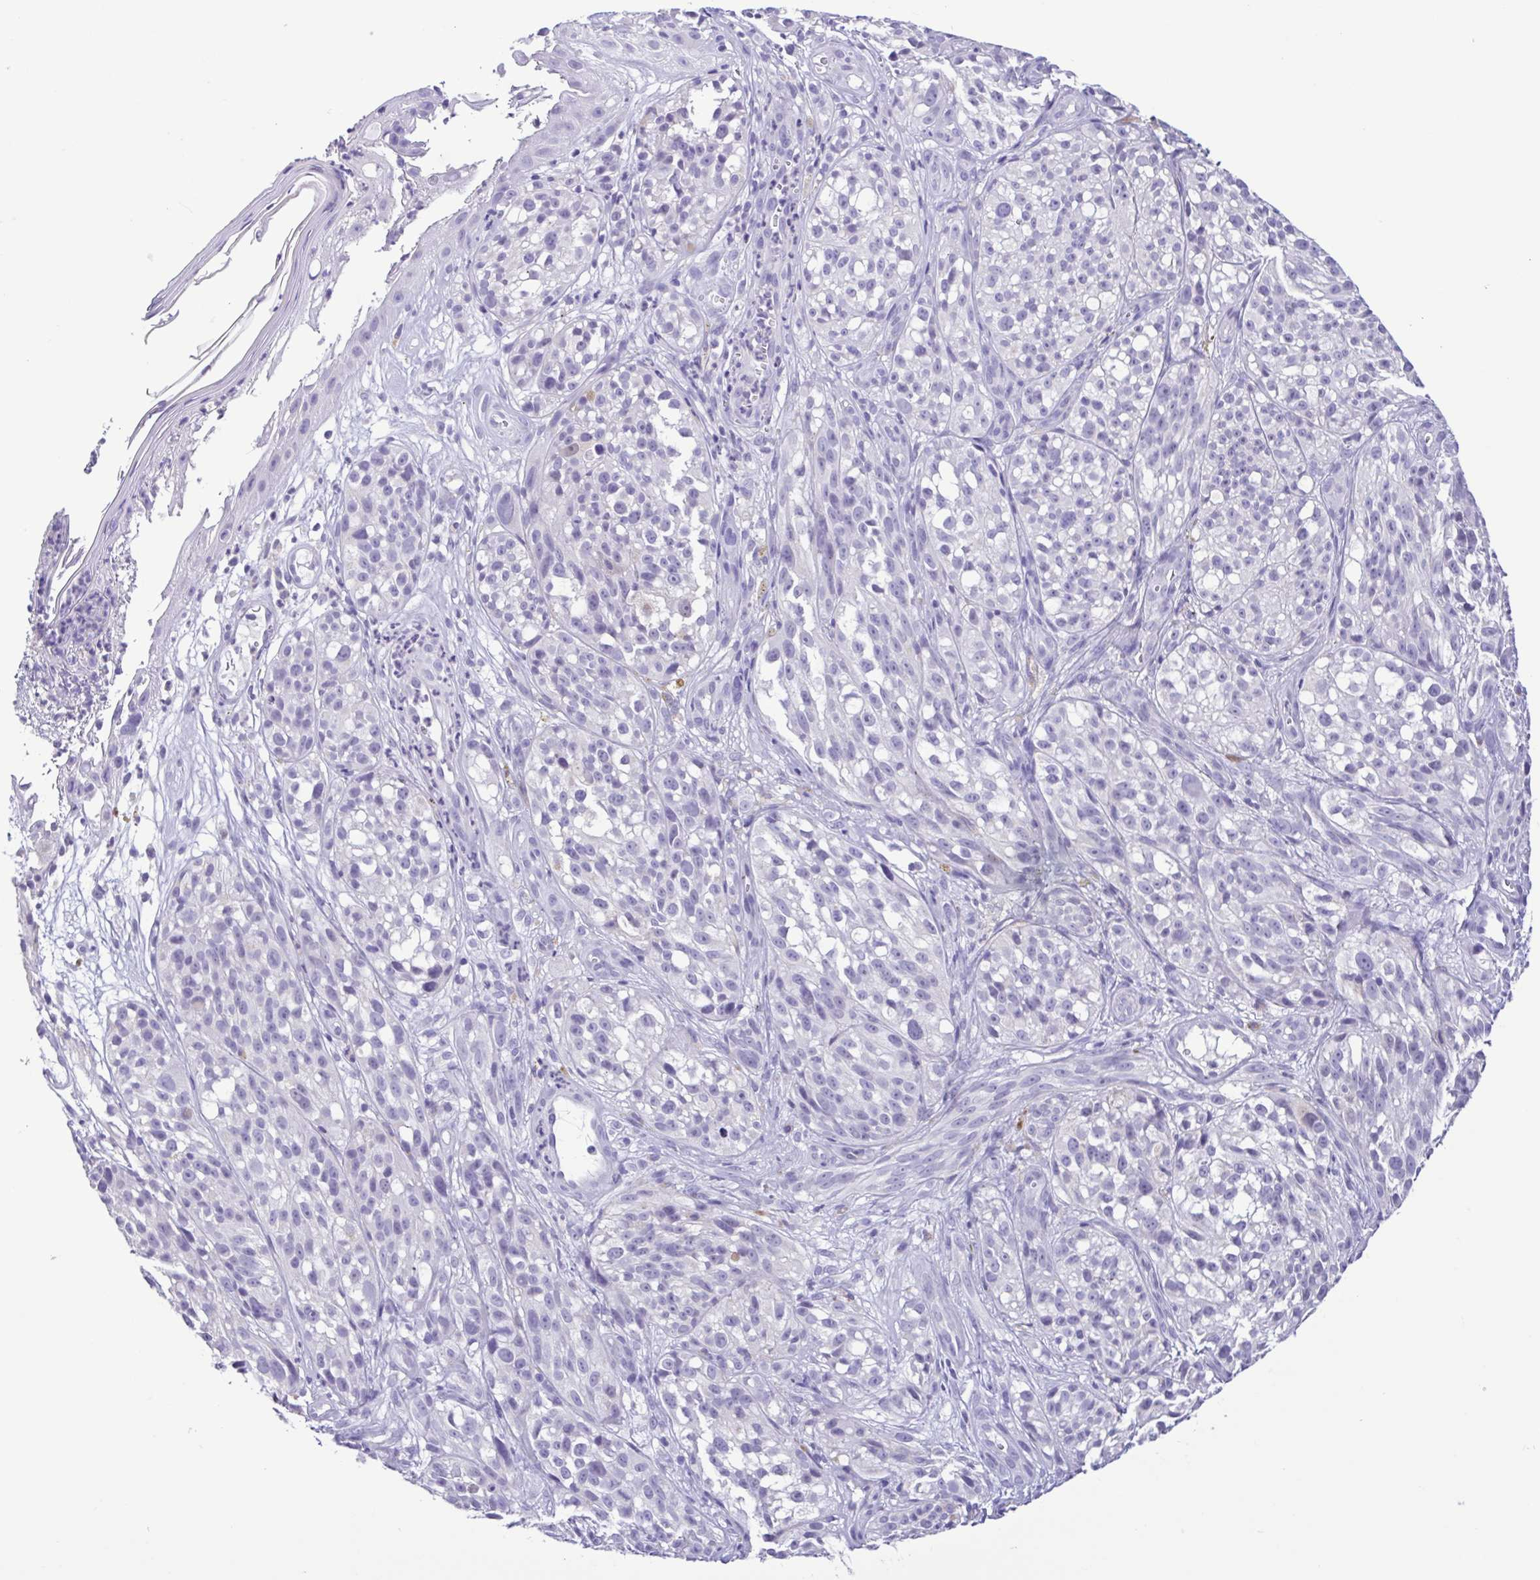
{"staining": {"intensity": "negative", "quantity": "none", "location": "none"}, "tissue": "melanoma", "cell_type": "Tumor cells", "image_type": "cancer", "snomed": [{"axis": "morphology", "description": "Malignant melanoma, NOS"}, {"axis": "topography", "description": "Skin"}], "caption": "The histopathology image shows no significant expression in tumor cells of malignant melanoma.", "gene": "CBY2", "patient": {"sex": "female", "age": 85}}